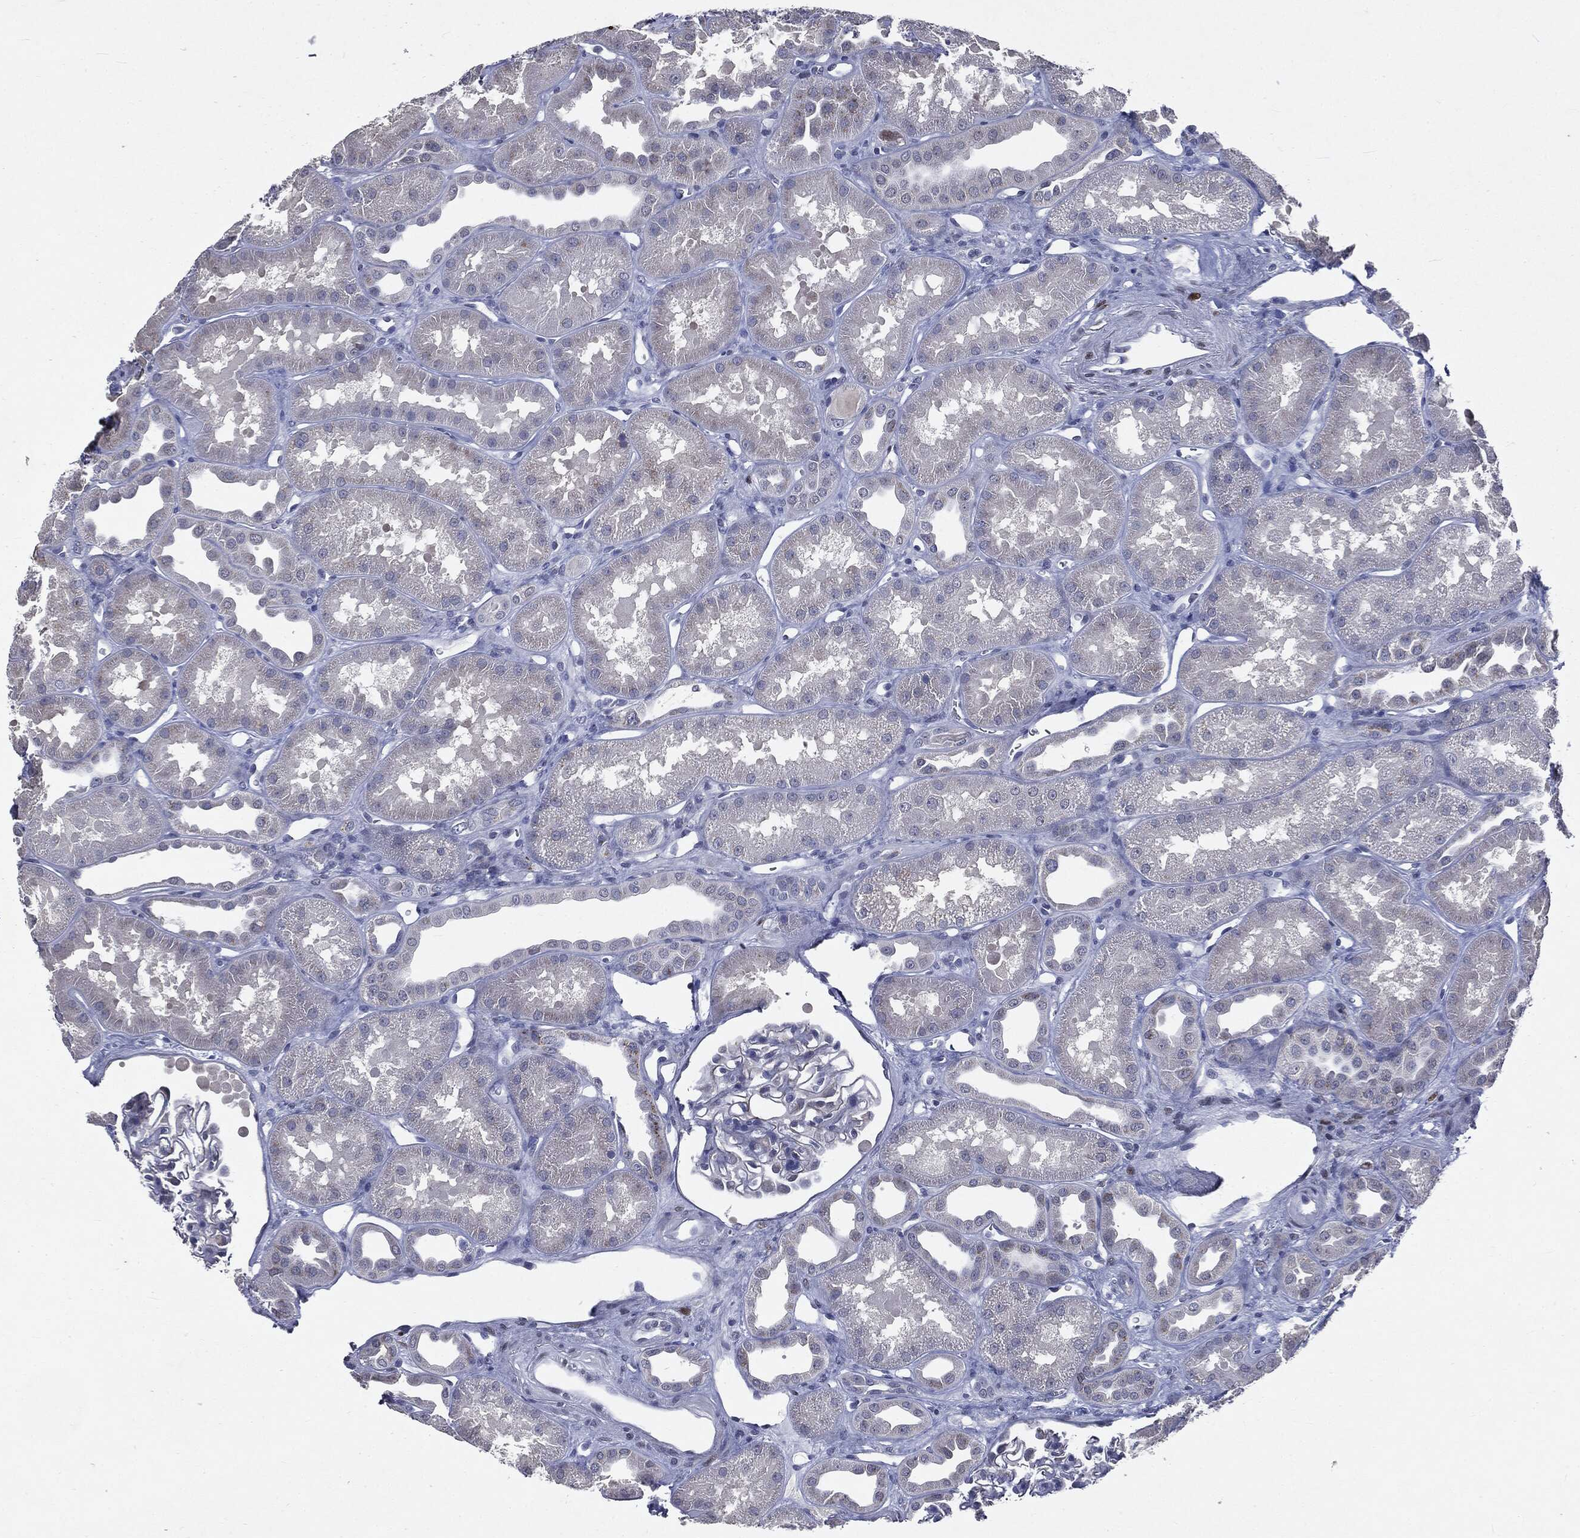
{"staining": {"intensity": "negative", "quantity": "none", "location": "none"}, "tissue": "kidney", "cell_type": "Cells in glomeruli", "image_type": "normal", "snomed": [{"axis": "morphology", "description": "Normal tissue, NOS"}, {"axis": "topography", "description": "Kidney"}], "caption": "Photomicrograph shows no significant protein expression in cells in glomeruli of unremarkable kidney. Nuclei are stained in blue.", "gene": "CASD1", "patient": {"sex": "male", "age": 61}}